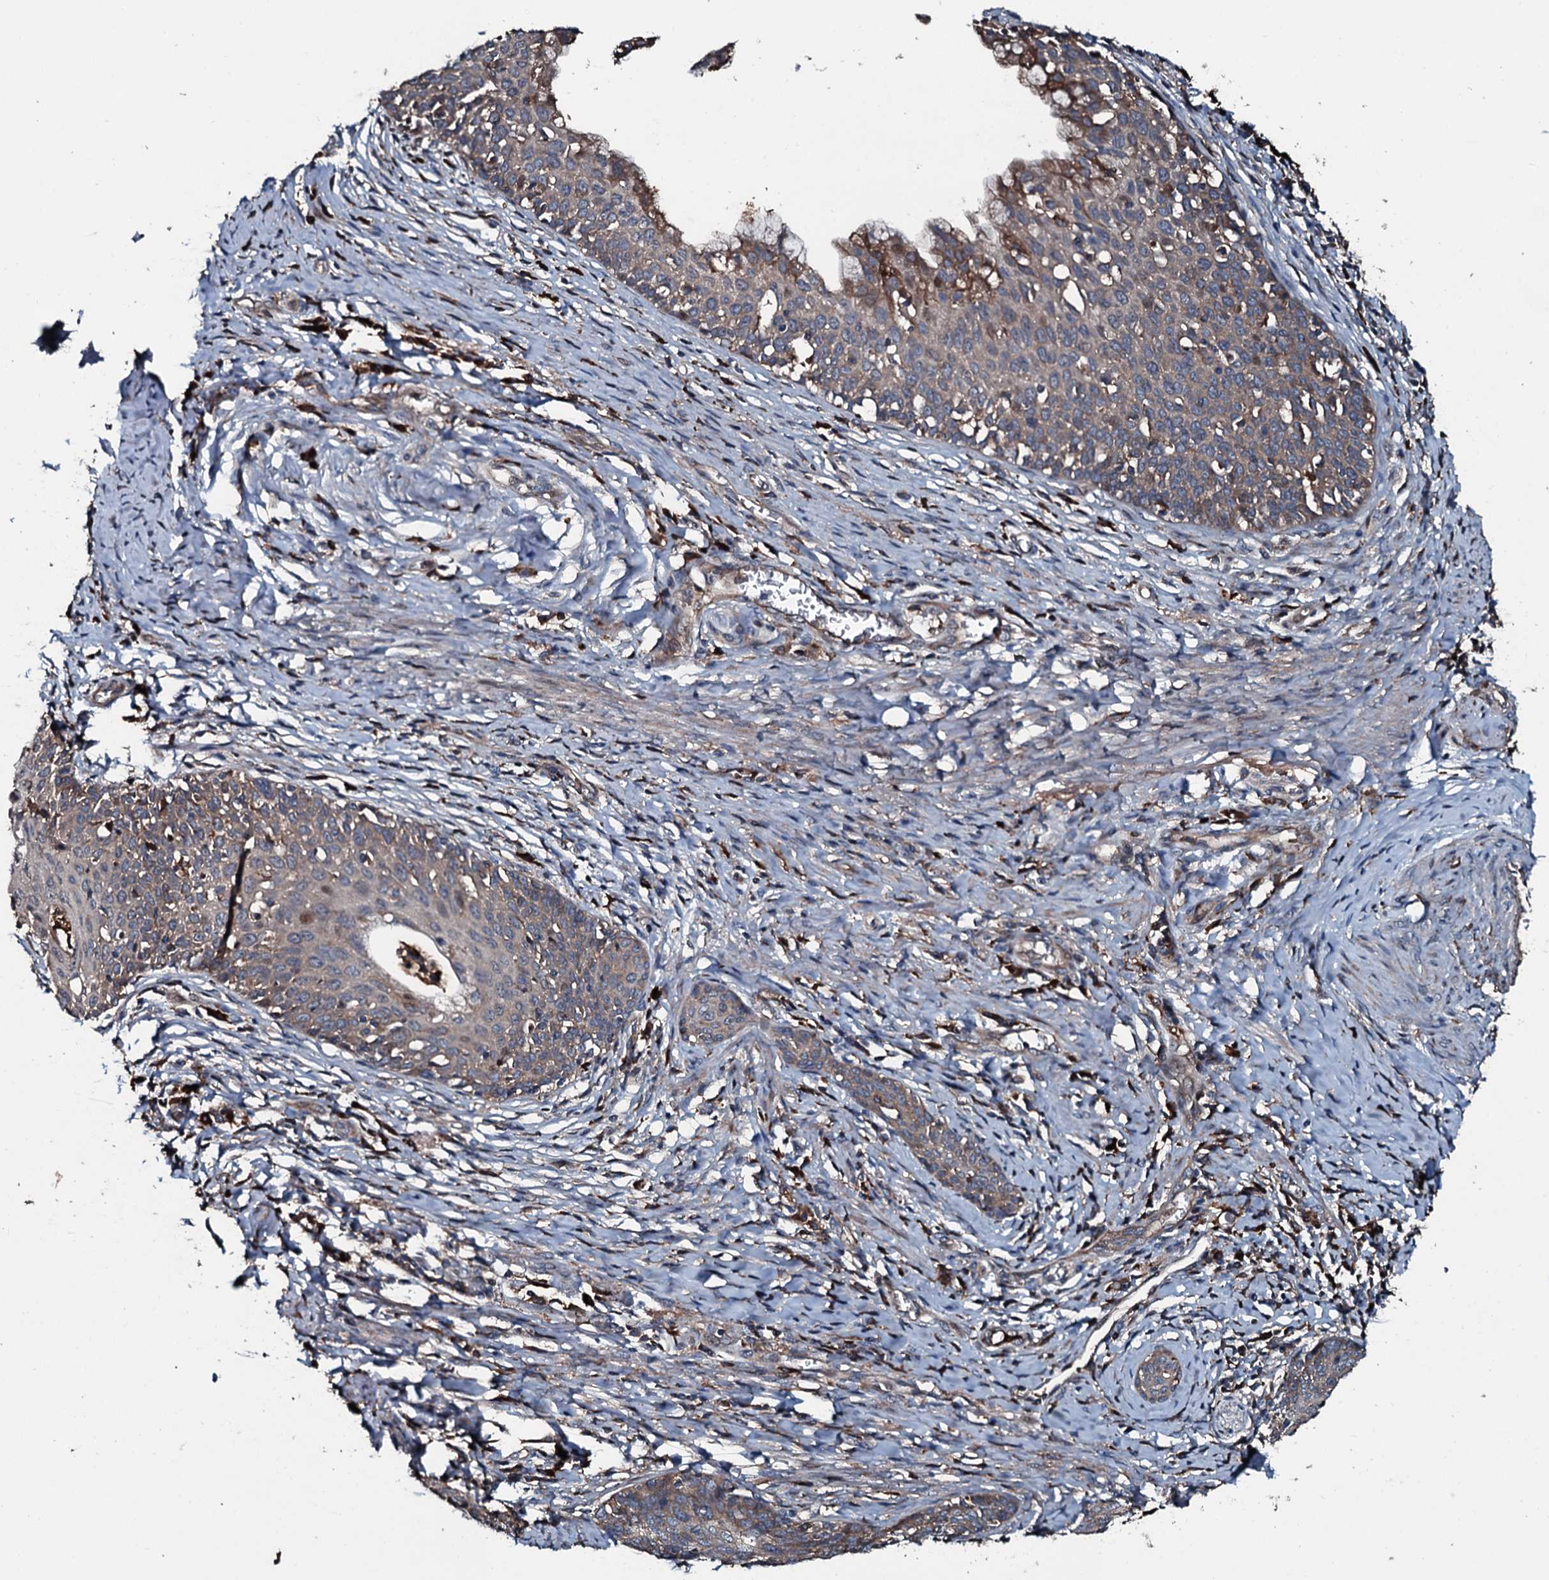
{"staining": {"intensity": "weak", "quantity": ">75%", "location": "cytoplasmic/membranous"}, "tissue": "cervical cancer", "cell_type": "Tumor cells", "image_type": "cancer", "snomed": [{"axis": "morphology", "description": "Squamous cell carcinoma, NOS"}, {"axis": "topography", "description": "Cervix"}], "caption": "Tumor cells show weak cytoplasmic/membranous positivity in about >75% of cells in cervical squamous cell carcinoma. (DAB = brown stain, brightfield microscopy at high magnification).", "gene": "AARS1", "patient": {"sex": "female", "age": 52}}